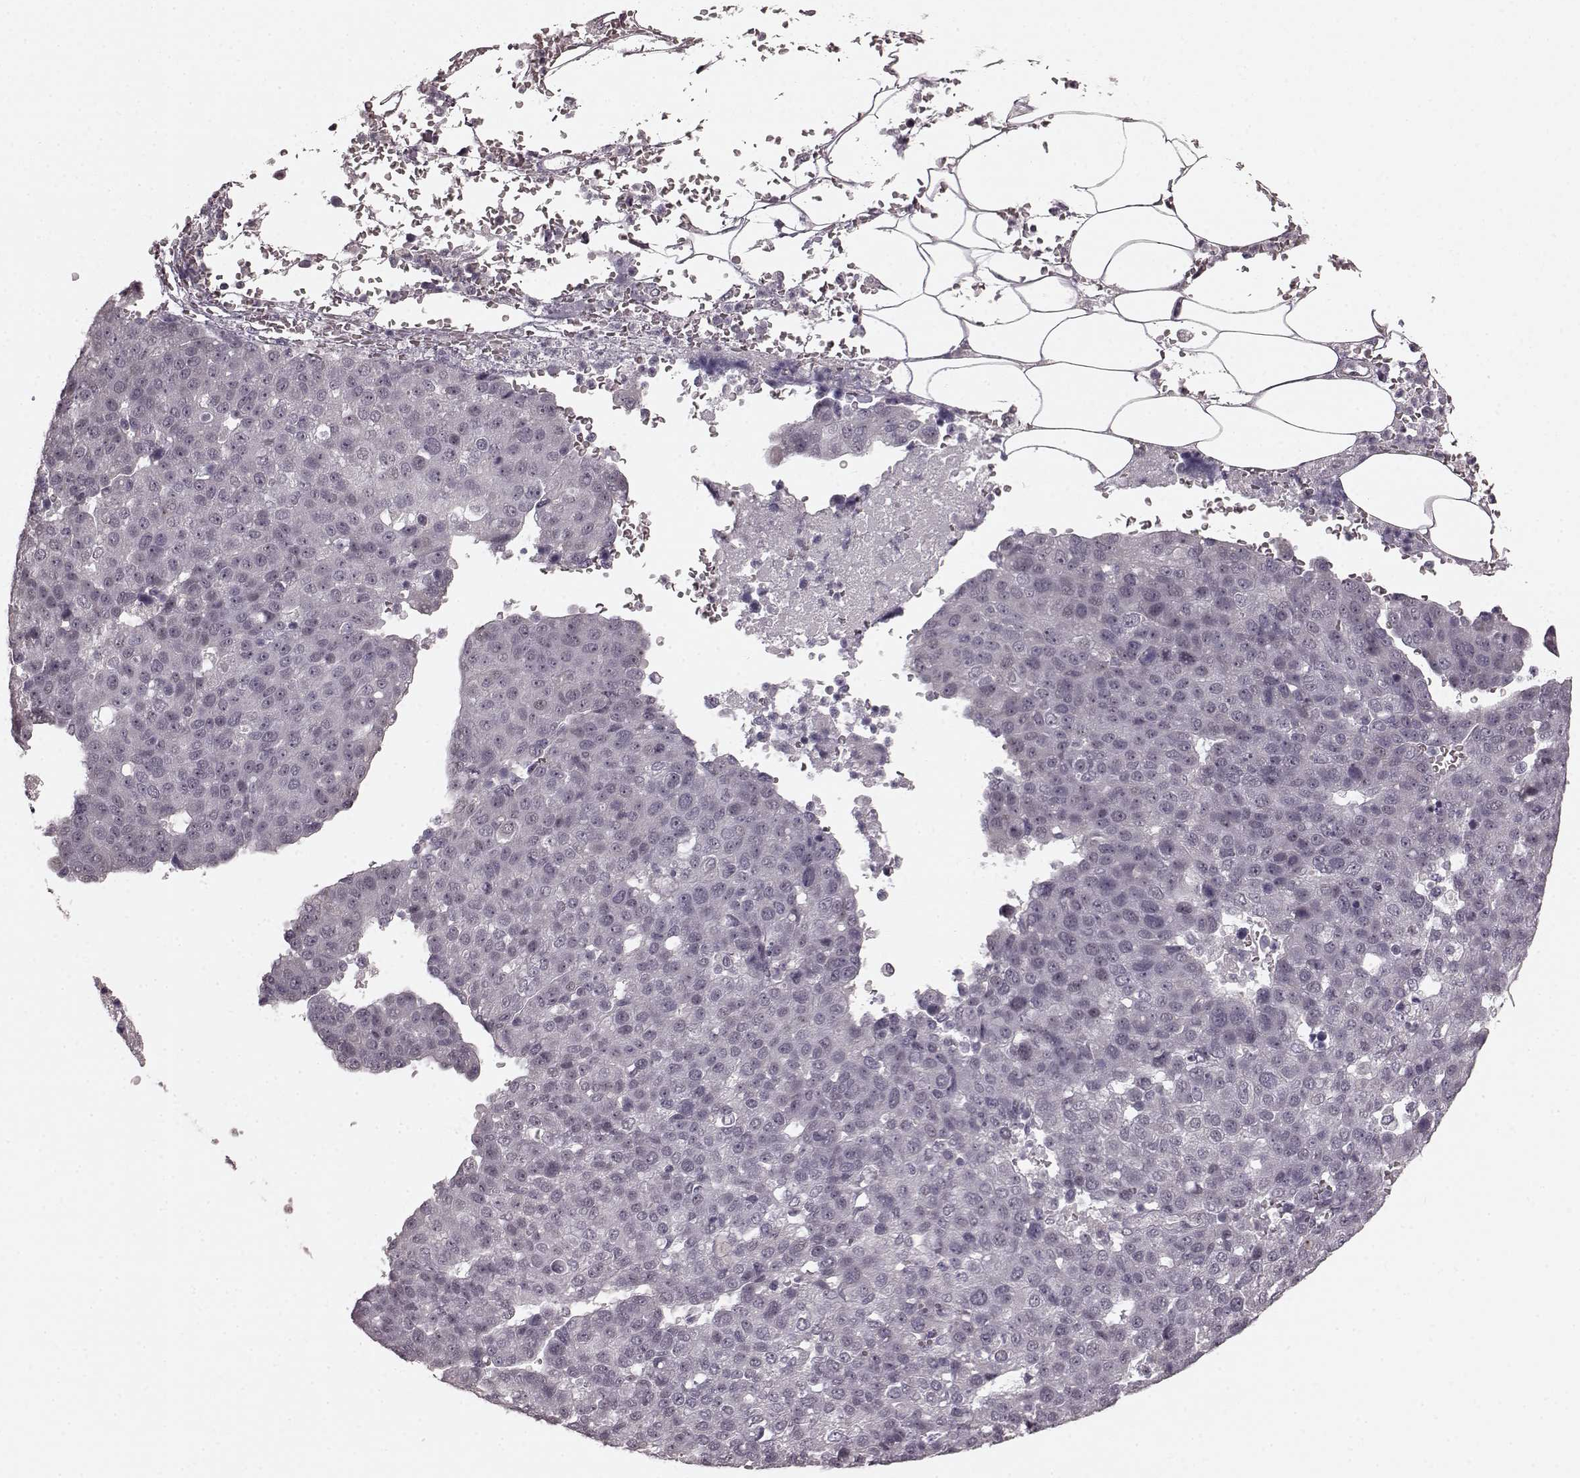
{"staining": {"intensity": "negative", "quantity": "none", "location": "none"}, "tissue": "pancreatic cancer", "cell_type": "Tumor cells", "image_type": "cancer", "snomed": [{"axis": "morphology", "description": "Adenocarcinoma, NOS"}, {"axis": "topography", "description": "Pancreas"}], "caption": "DAB (3,3'-diaminobenzidine) immunohistochemical staining of adenocarcinoma (pancreatic) exhibits no significant positivity in tumor cells.", "gene": "PLCB4", "patient": {"sex": "female", "age": 61}}